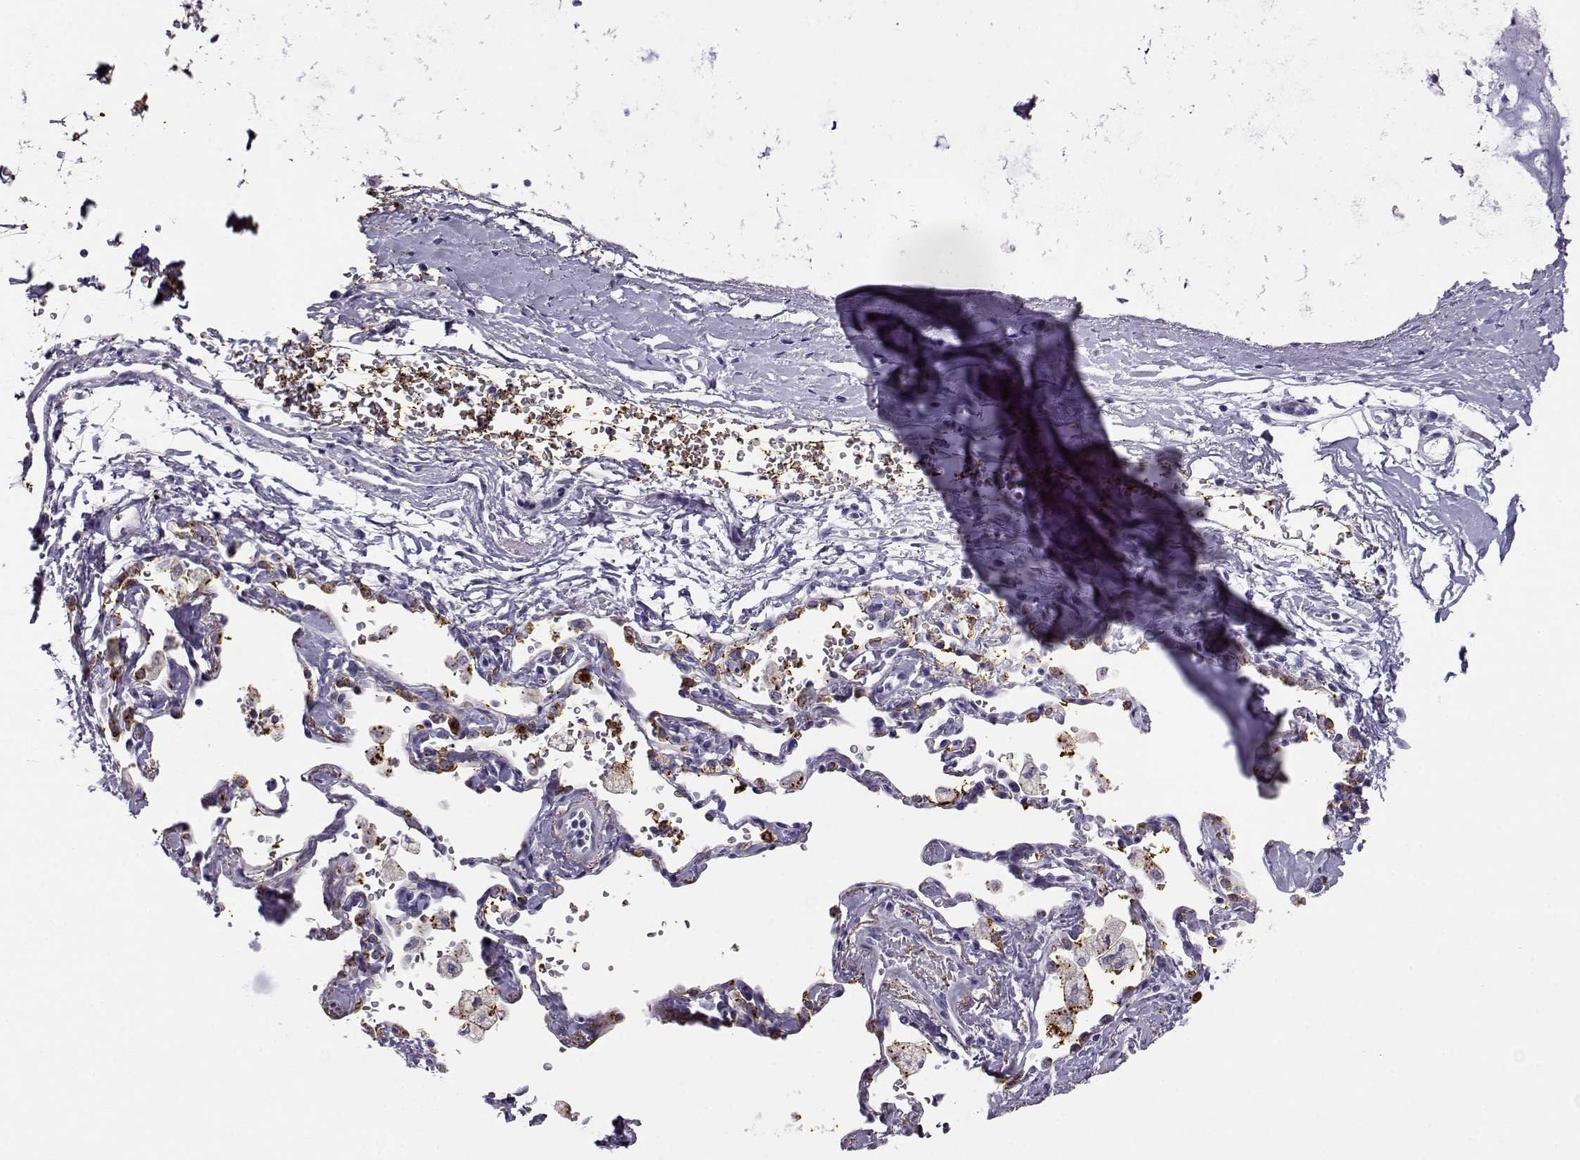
{"staining": {"intensity": "negative", "quantity": "none", "location": "none"}, "tissue": "bronchus", "cell_type": "Respiratory epithelial cells", "image_type": "normal", "snomed": [{"axis": "morphology", "description": "Normal tissue, NOS"}, {"axis": "topography", "description": "Bronchus"}, {"axis": "topography", "description": "Lung"}], "caption": "A histopathology image of human bronchus is negative for staining in respiratory epithelial cells. Brightfield microscopy of immunohistochemistry stained with DAB (3,3'-diaminobenzidine) (brown) and hematoxylin (blue), captured at high magnification.", "gene": "RHOXF2B", "patient": {"sex": "female", "age": 57}}